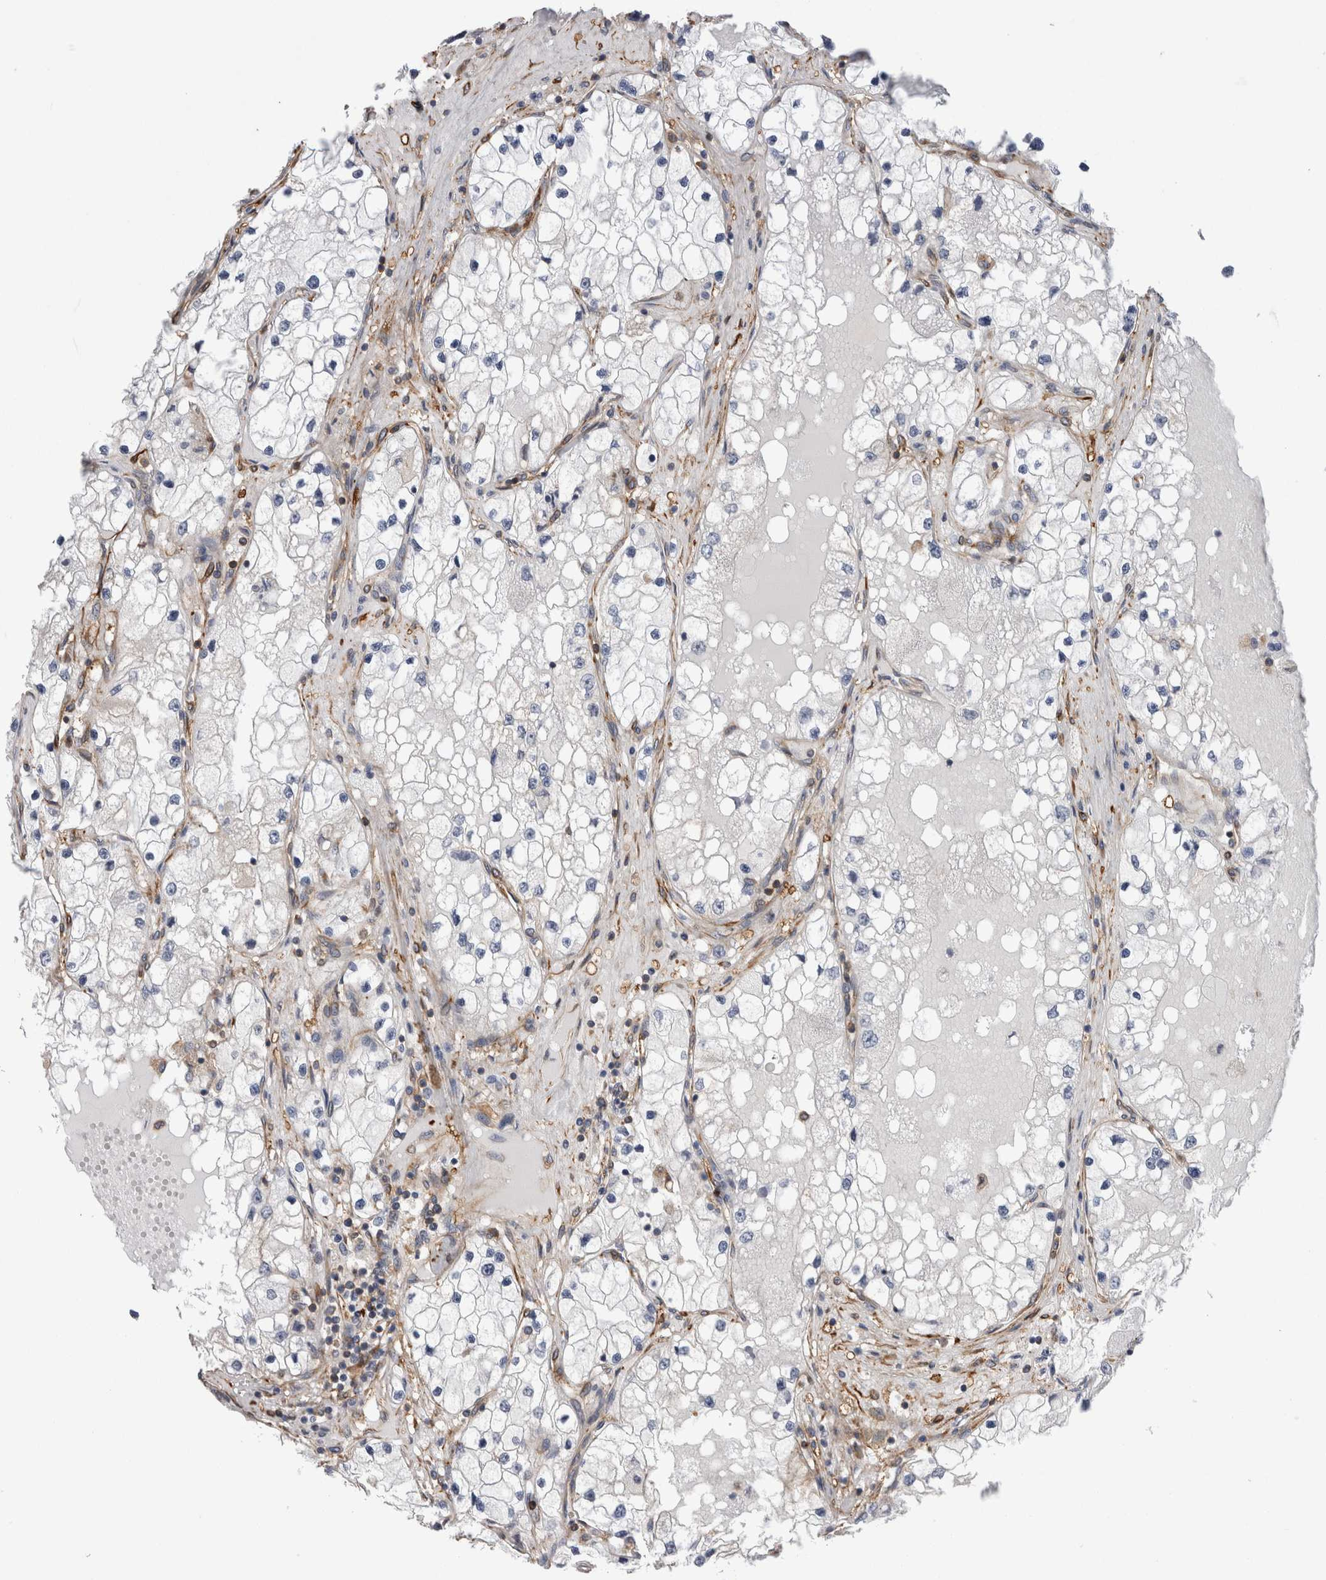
{"staining": {"intensity": "negative", "quantity": "none", "location": "none"}, "tissue": "renal cancer", "cell_type": "Tumor cells", "image_type": "cancer", "snomed": [{"axis": "morphology", "description": "Adenocarcinoma, NOS"}, {"axis": "topography", "description": "Kidney"}], "caption": "High magnification brightfield microscopy of renal cancer (adenocarcinoma) stained with DAB (3,3'-diaminobenzidine) (brown) and counterstained with hematoxylin (blue): tumor cells show no significant staining.", "gene": "EPRS1", "patient": {"sex": "male", "age": 68}}